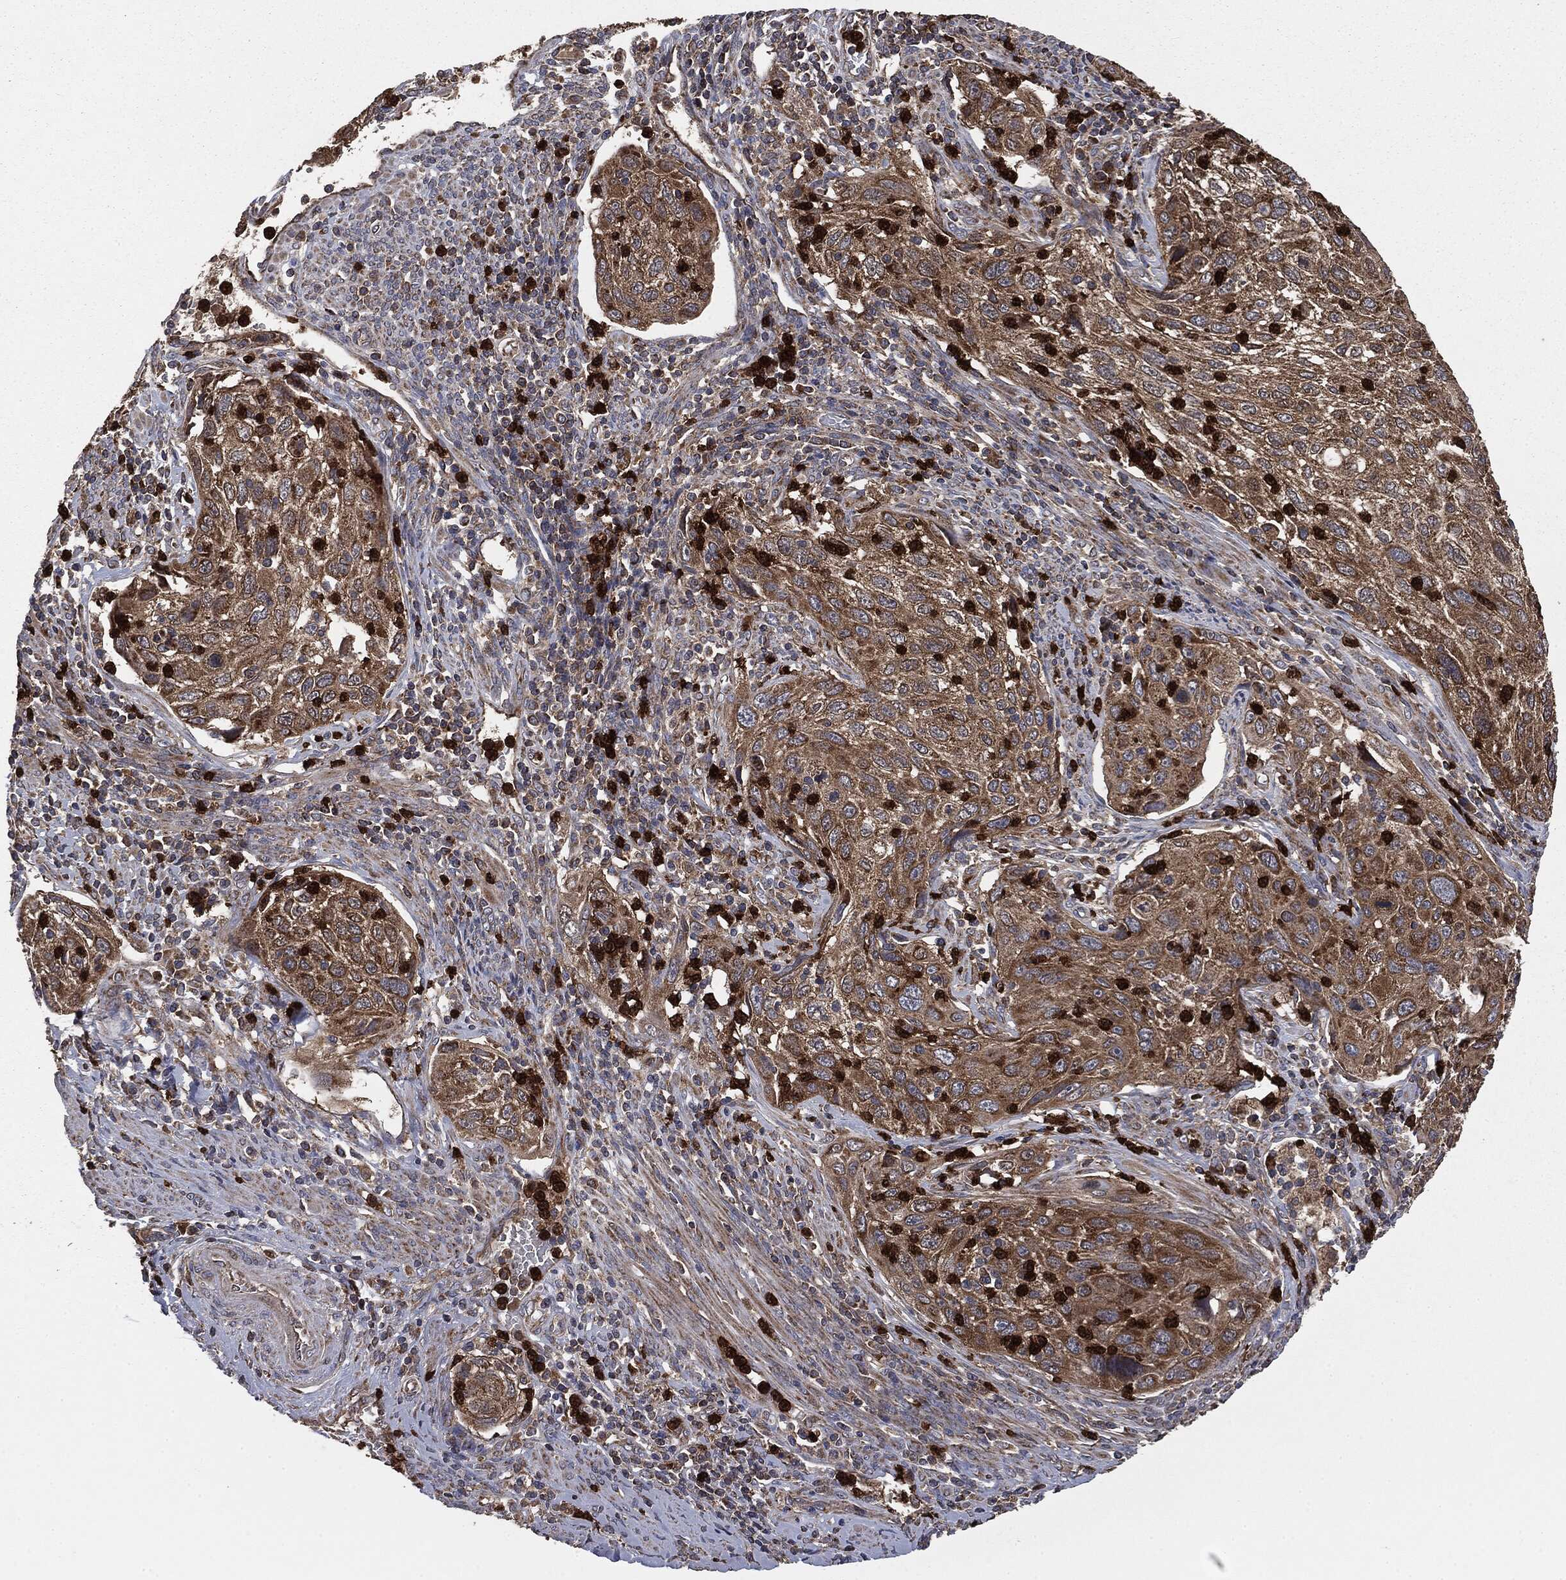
{"staining": {"intensity": "strong", "quantity": ">75%", "location": "cytoplasmic/membranous"}, "tissue": "cervical cancer", "cell_type": "Tumor cells", "image_type": "cancer", "snomed": [{"axis": "morphology", "description": "Squamous cell carcinoma, NOS"}, {"axis": "topography", "description": "Cervix"}], "caption": "This photomicrograph displays squamous cell carcinoma (cervical) stained with immunohistochemistry (IHC) to label a protein in brown. The cytoplasmic/membranous of tumor cells show strong positivity for the protein. Nuclei are counter-stained blue.", "gene": "MAPK6", "patient": {"sex": "female", "age": 70}}